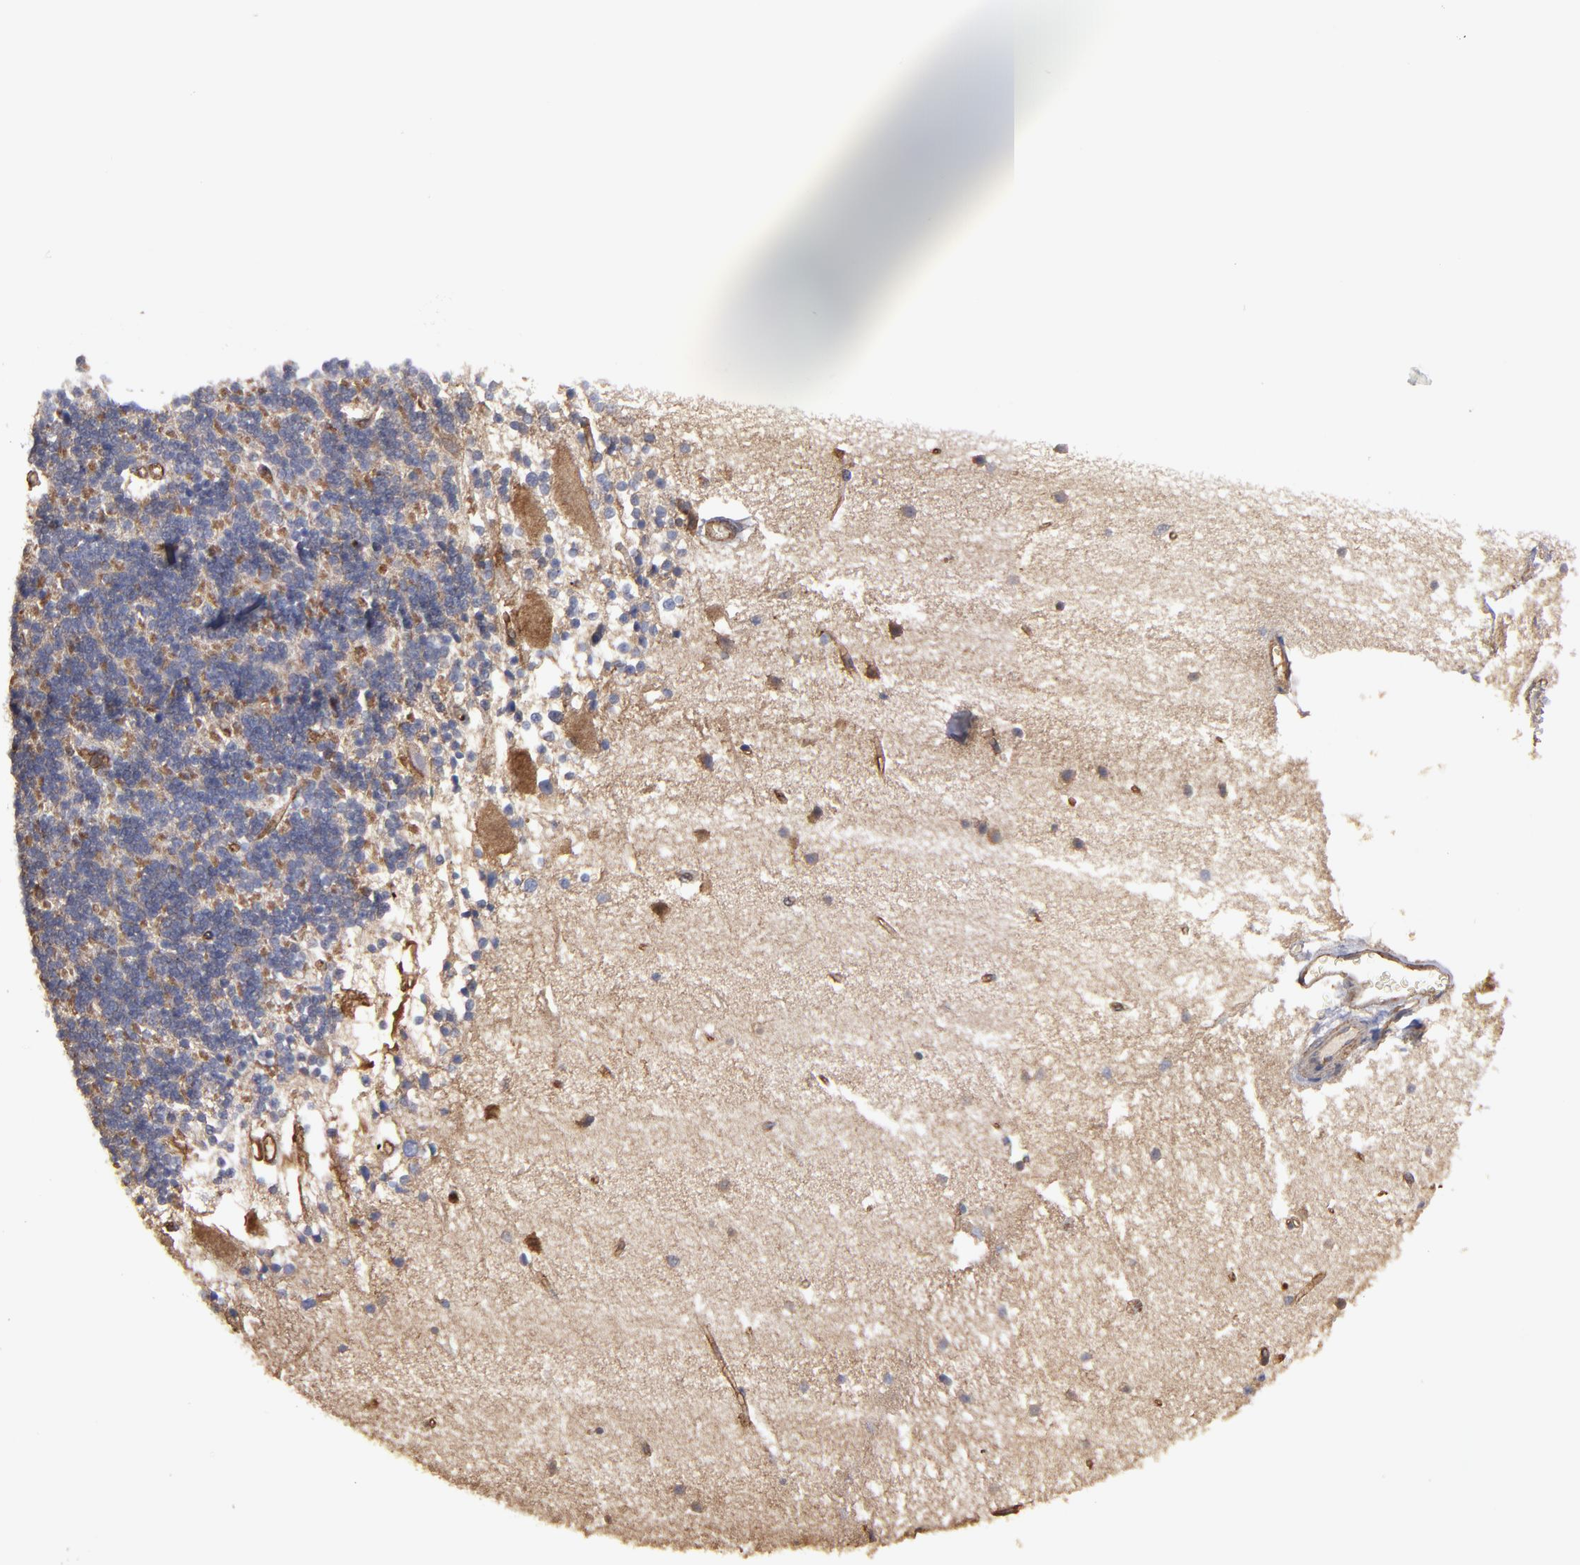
{"staining": {"intensity": "negative", "quantity": "none", "location": "none"}, "tissue": "cerebellum", "cell_type": "Cells in granular layer", "image_type": "normal", "snomed": [{"axis": "morphology", "description": "Normal tissue, NOS"}, {"axis": "topography", "description": "Cerebellum"}], "caption": "This is a histopathology image of IHC staining of unremarkable cerebellum, which shows no staining in cells in granular layer.", "gene": "ACTN4", "patient": {"sex": "female", "age": 54}}